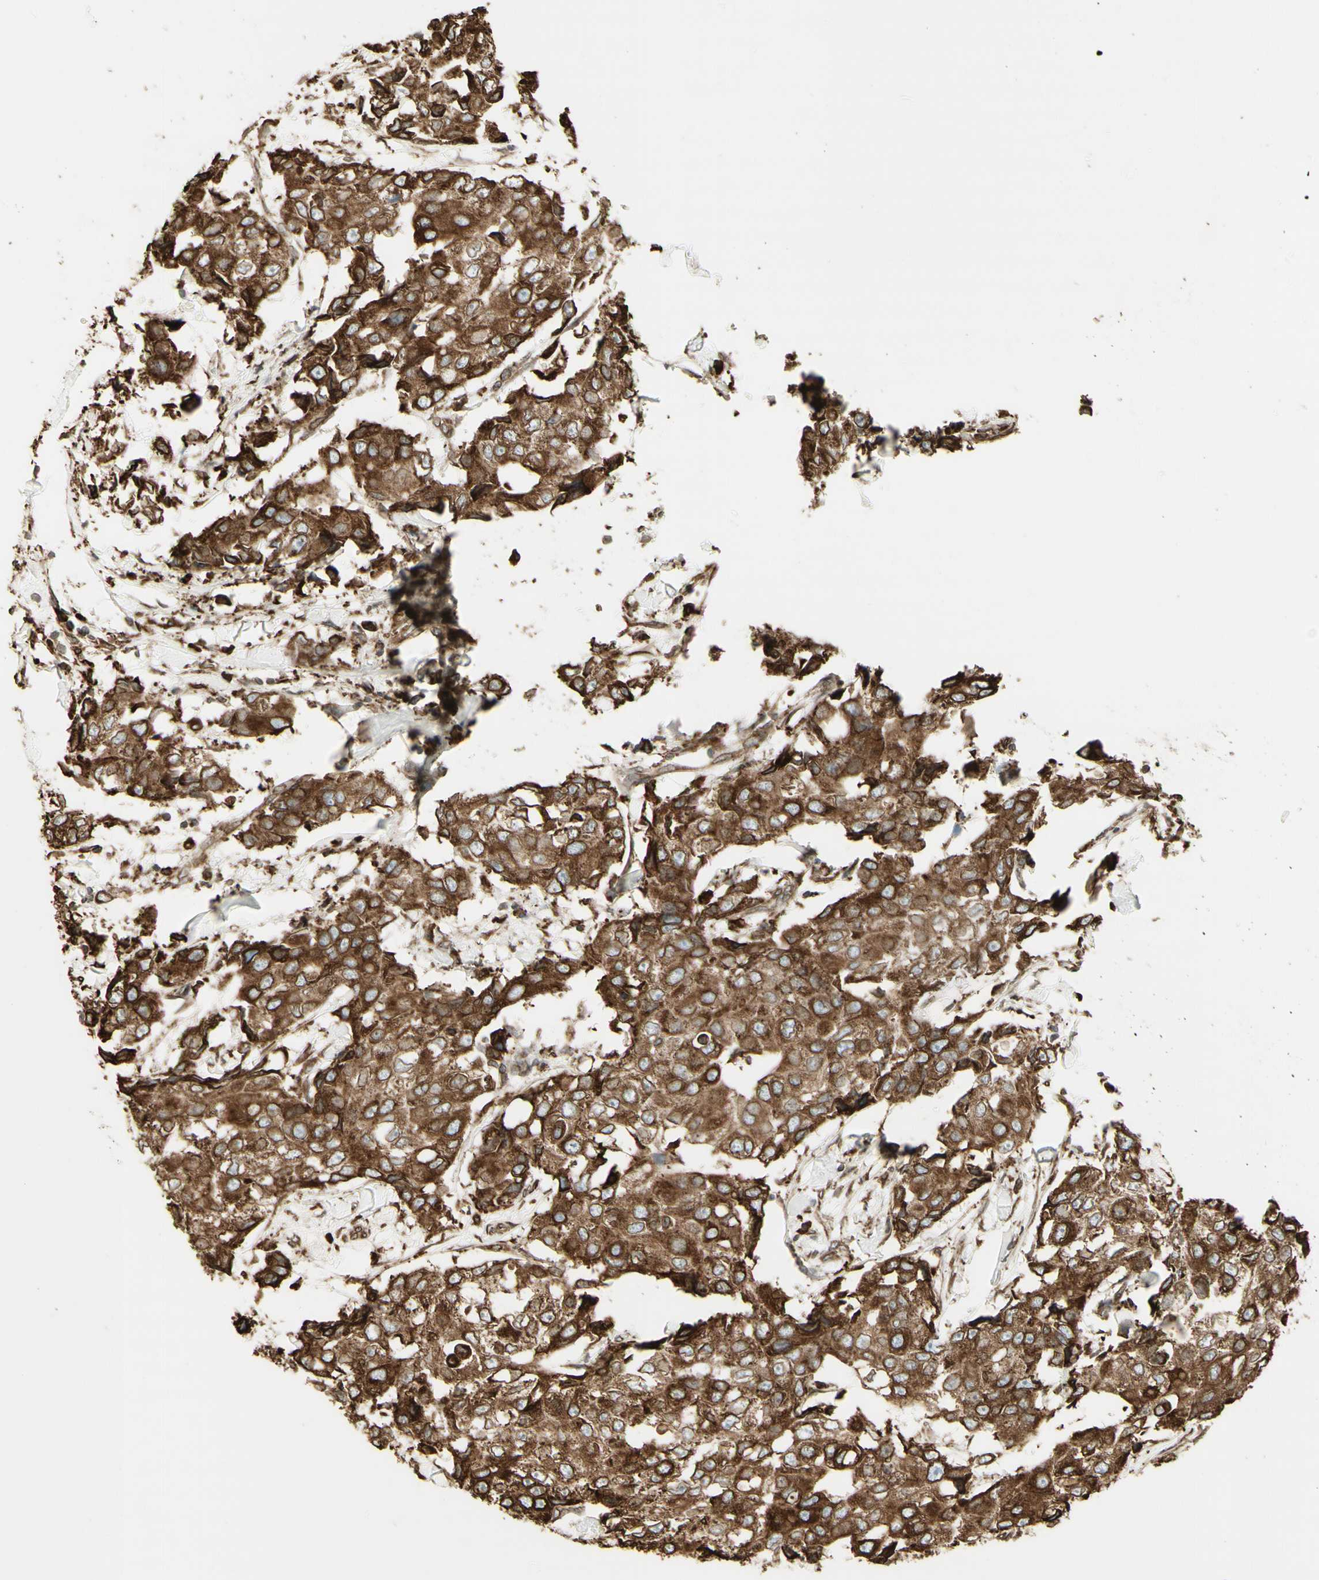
{"staining": {"intensity": "moderate", "quantity": ">75%", "location": "cytoplasmic/membranous"}, "tissue": "breast cancer", "cell_type": "Tumor cells", "image_type": "cancer", "snomed": [{"axis": "morphology", "description": "Duct carcinoma"}, {"axis": "topography", "description": "Breast"}], "caption": "Immunohistochemical staining of breast cancer exhibits moderate cytoplasmic/membranous protein staining in about >75% of tumor cells.", "gene": "CANX", "patient": {"sex": "female", "age": 27}}